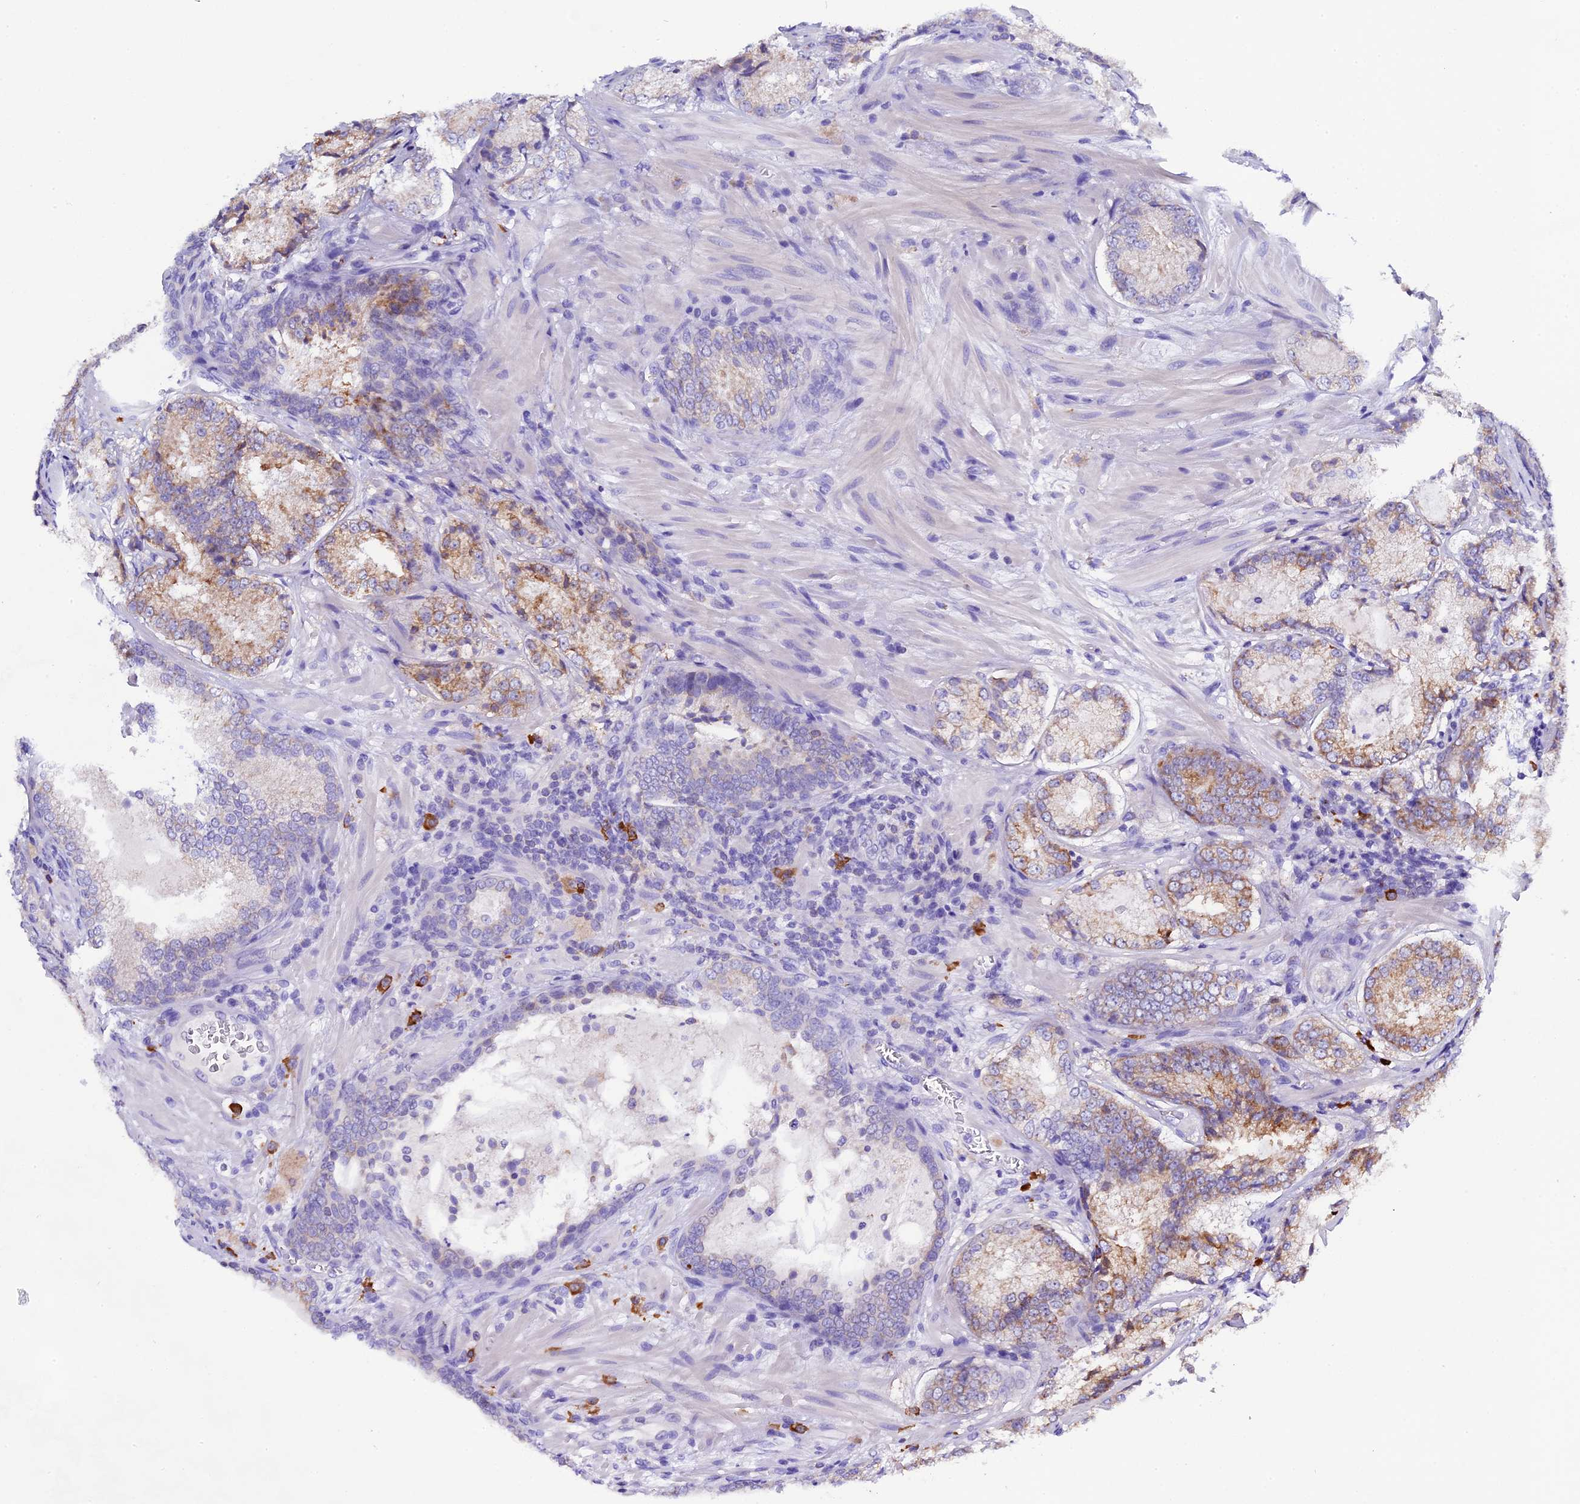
{"staining": {"intensity": "moderate", "quantity": "25%-75%", "location": "cytoplasmic/membranous"}, "tissue": "prostate cancer", "cell_type": "Tumor cells", "image_type": "cancer", "snomed": [{"axis": "morphology", "description": "Adenocarcinoma, Low grade"}, {"axis": "topography", "description": "Prostate"}], "caption": "Moderate cytoplasmic/membranous protein staining is identified in approximately 25%-75% of tumor cells in low-grade adenocarcinoma (prostate).", "gene": "FKBP11", "patient": {"sex": "male", "age": 74}}